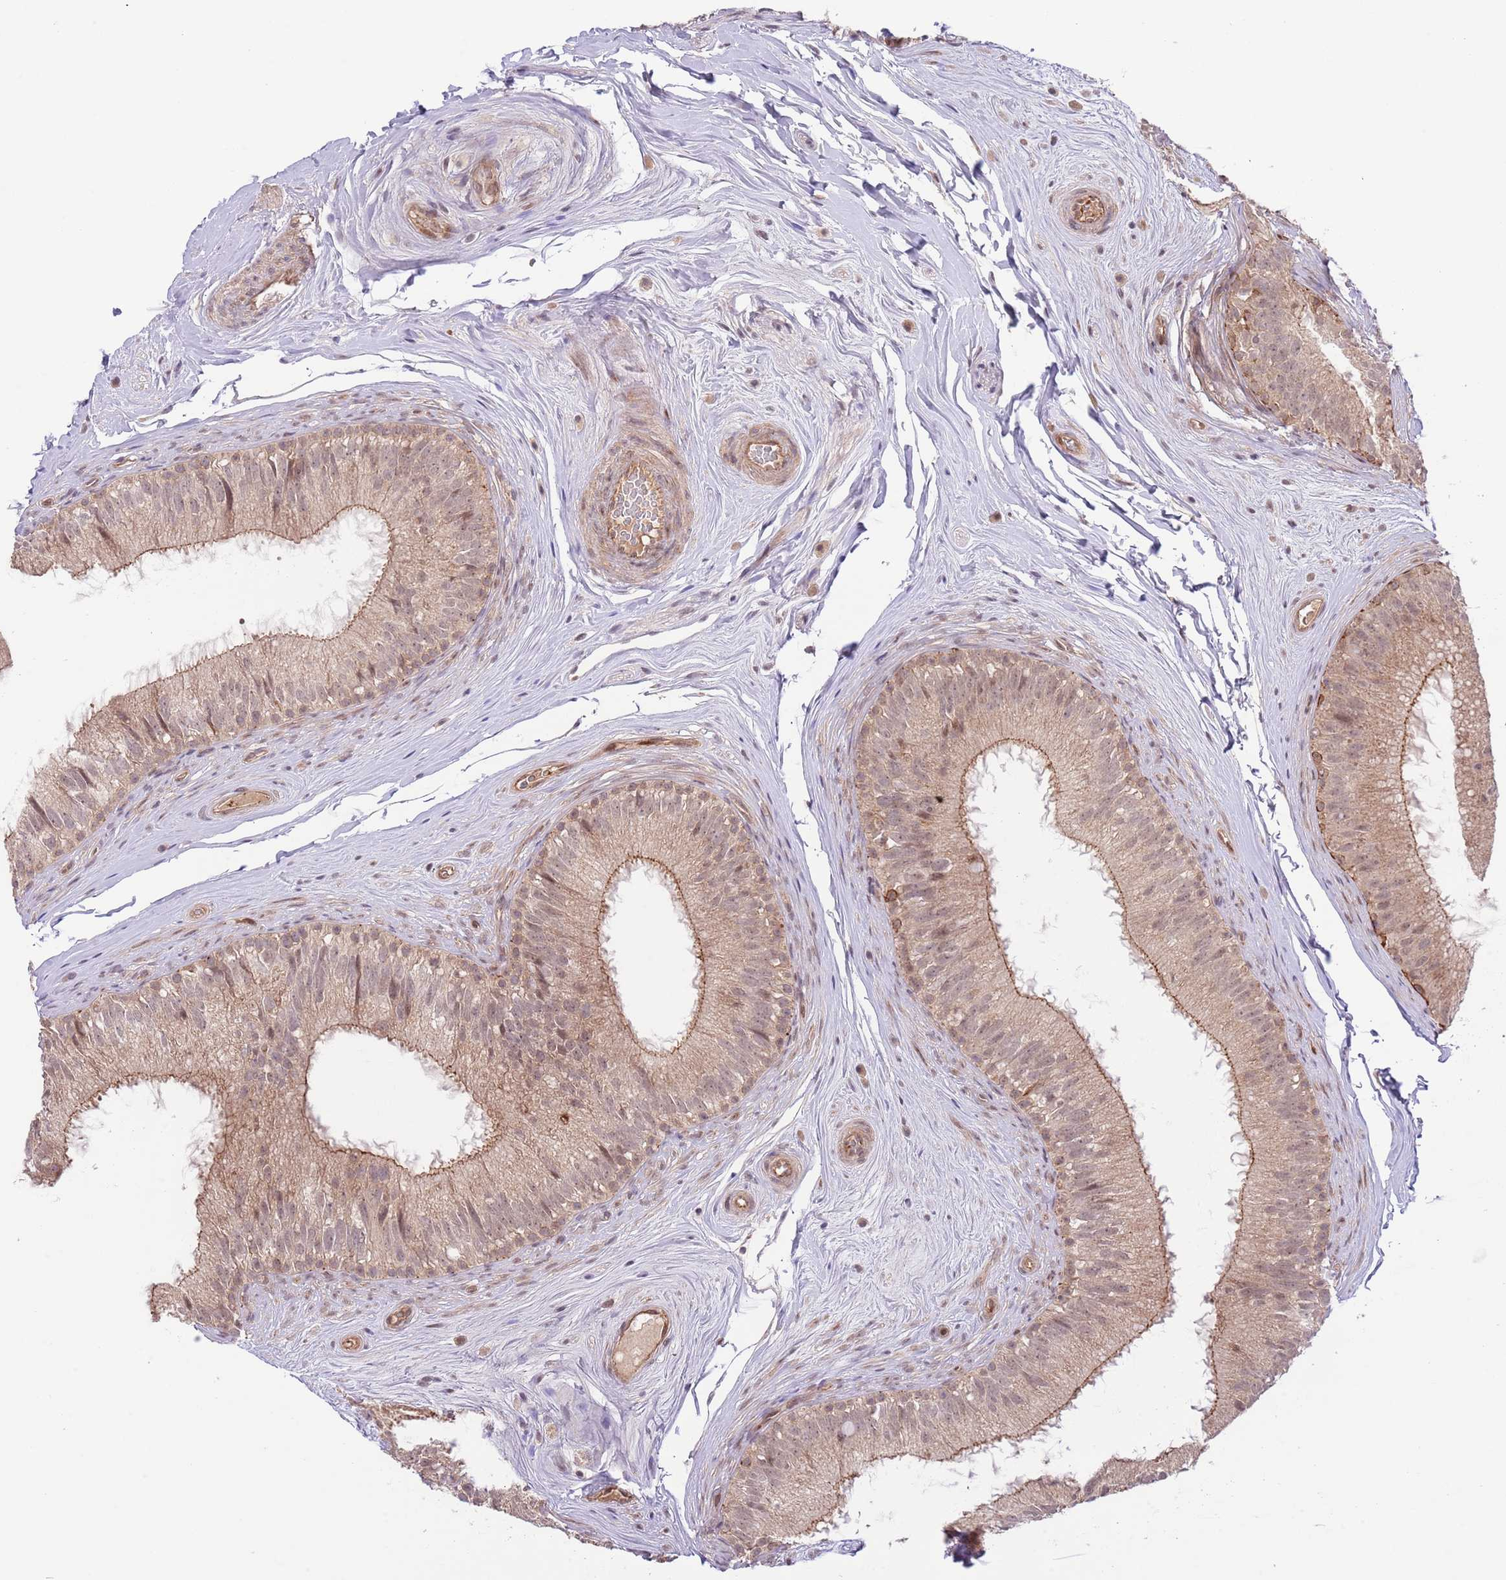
{"staining": {"intensity": "strong", "quantity": "25%-75%", "location": "cytoplasmic/membranous"}, "tissue": "epididymis", "cell_type": "Glandular cells", "image_type": "normal", "snomed": [{"axis": "morphology", "description": "Normal tissue, NOS"}, {"axis": "topography", "description": "Epididymis"}], "caption": "Brown immunohistochemical staining in benign epididymis exhibits strong cytoplasmic/membranous expression in approximately 25%-75% of glandular cells.", "gene": "PRR16", "patient": {"sex": "male", "age": 34}}